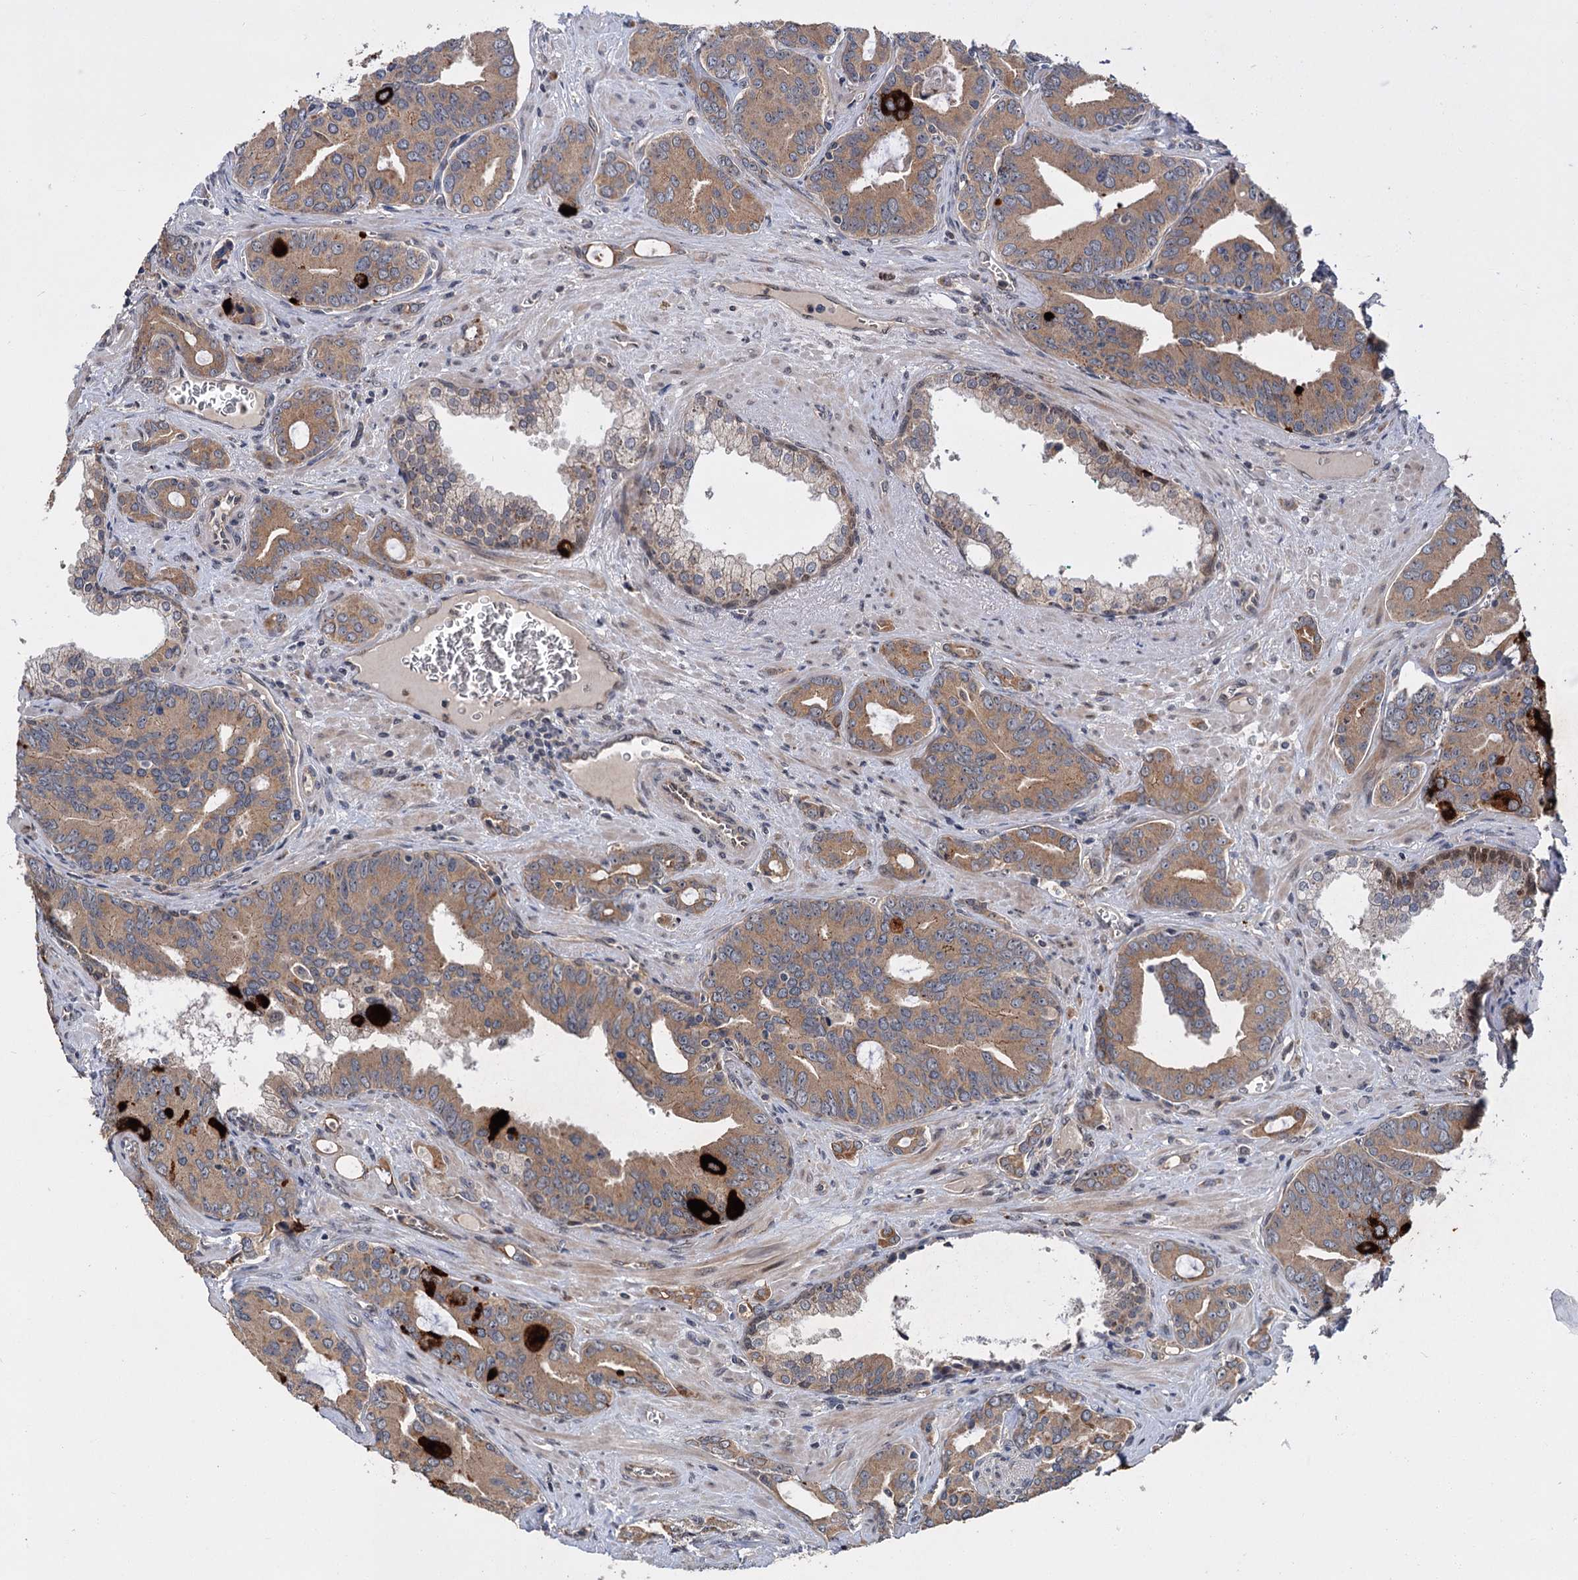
{"staining": {"intensity": "moderate", "quantity": ">75%", "location": "cytoplasmic/membranous"}, "tissue": "prostate cancer", "cell_type": "Tumor cells", "image_type": "cancer", "snomed": [{"axis": "morphology", "description": "Adenocarcinoma, High grade"}, {"axis": "topography", "description": "Prostate"}], "caption": "Protein expression analysis of human adenocarcinoma (high-grade) (prostate) reveals moderate cytoplasmic/membranous expression in approximately >75% of tumor cells.", "gene": "KANSL2", "patient": {"sex": "male", "age": 72}}